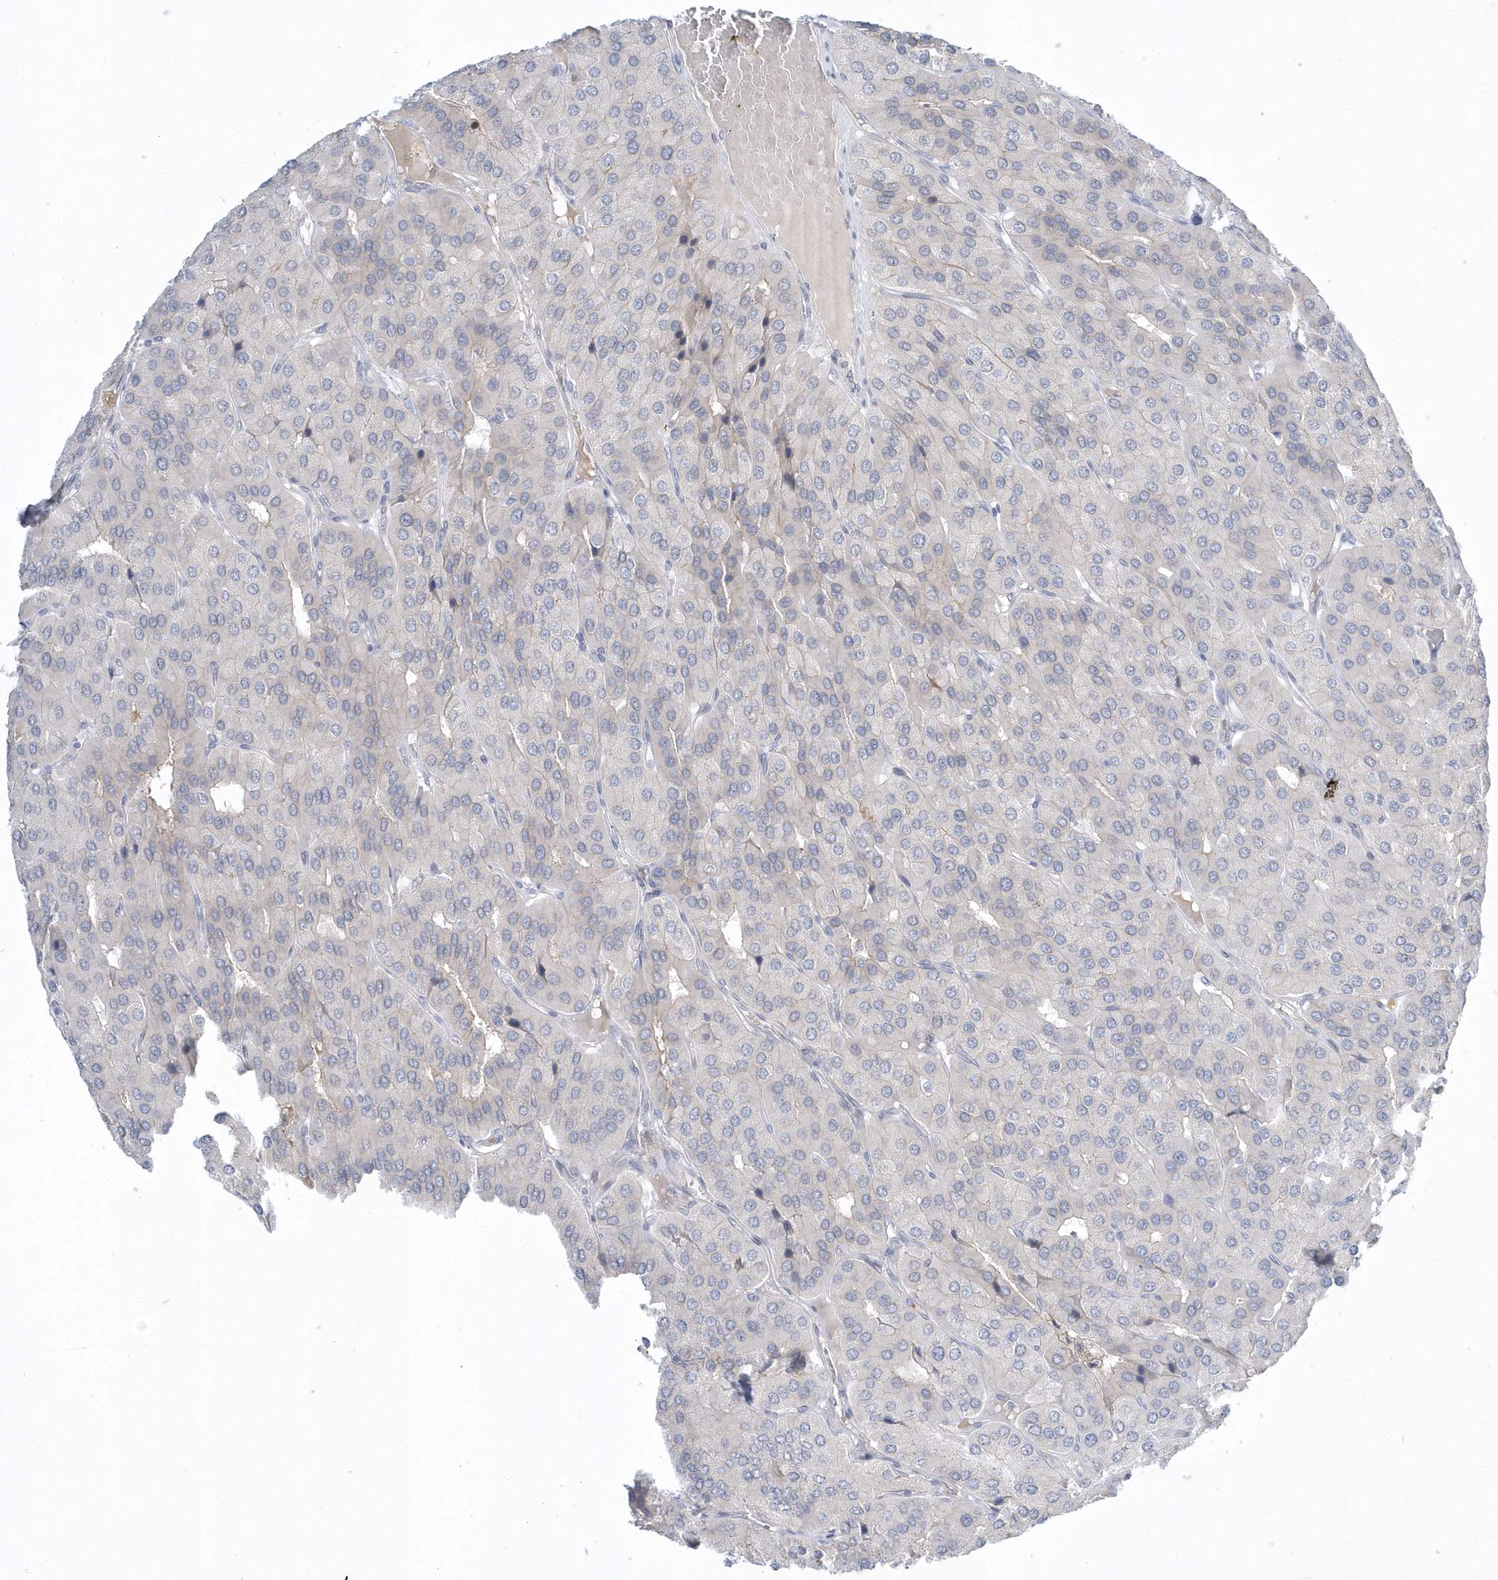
{"staining": {"intensity": "negative", "quantity": "none", "location": "none"}, "tissue": "parathyroid gland", "cell_type": "Glandular cells", "image_type": "normal", "snomed": [{"axis": "morphology", "description": "Normal tissue, NOS"}, {"axis": "morphology", "description": "Adenoma, NOS"}, {"axis": "topography", "description": "Parathyroid gland"}], "caption": "This is a micrograph of immunohistochemistry (IHC) staining of normal parathyroid gland, which shows no positivity in glandular cells.", "gene": "ZC3H12D", "patient": {"sex": "female", "age": 86}}